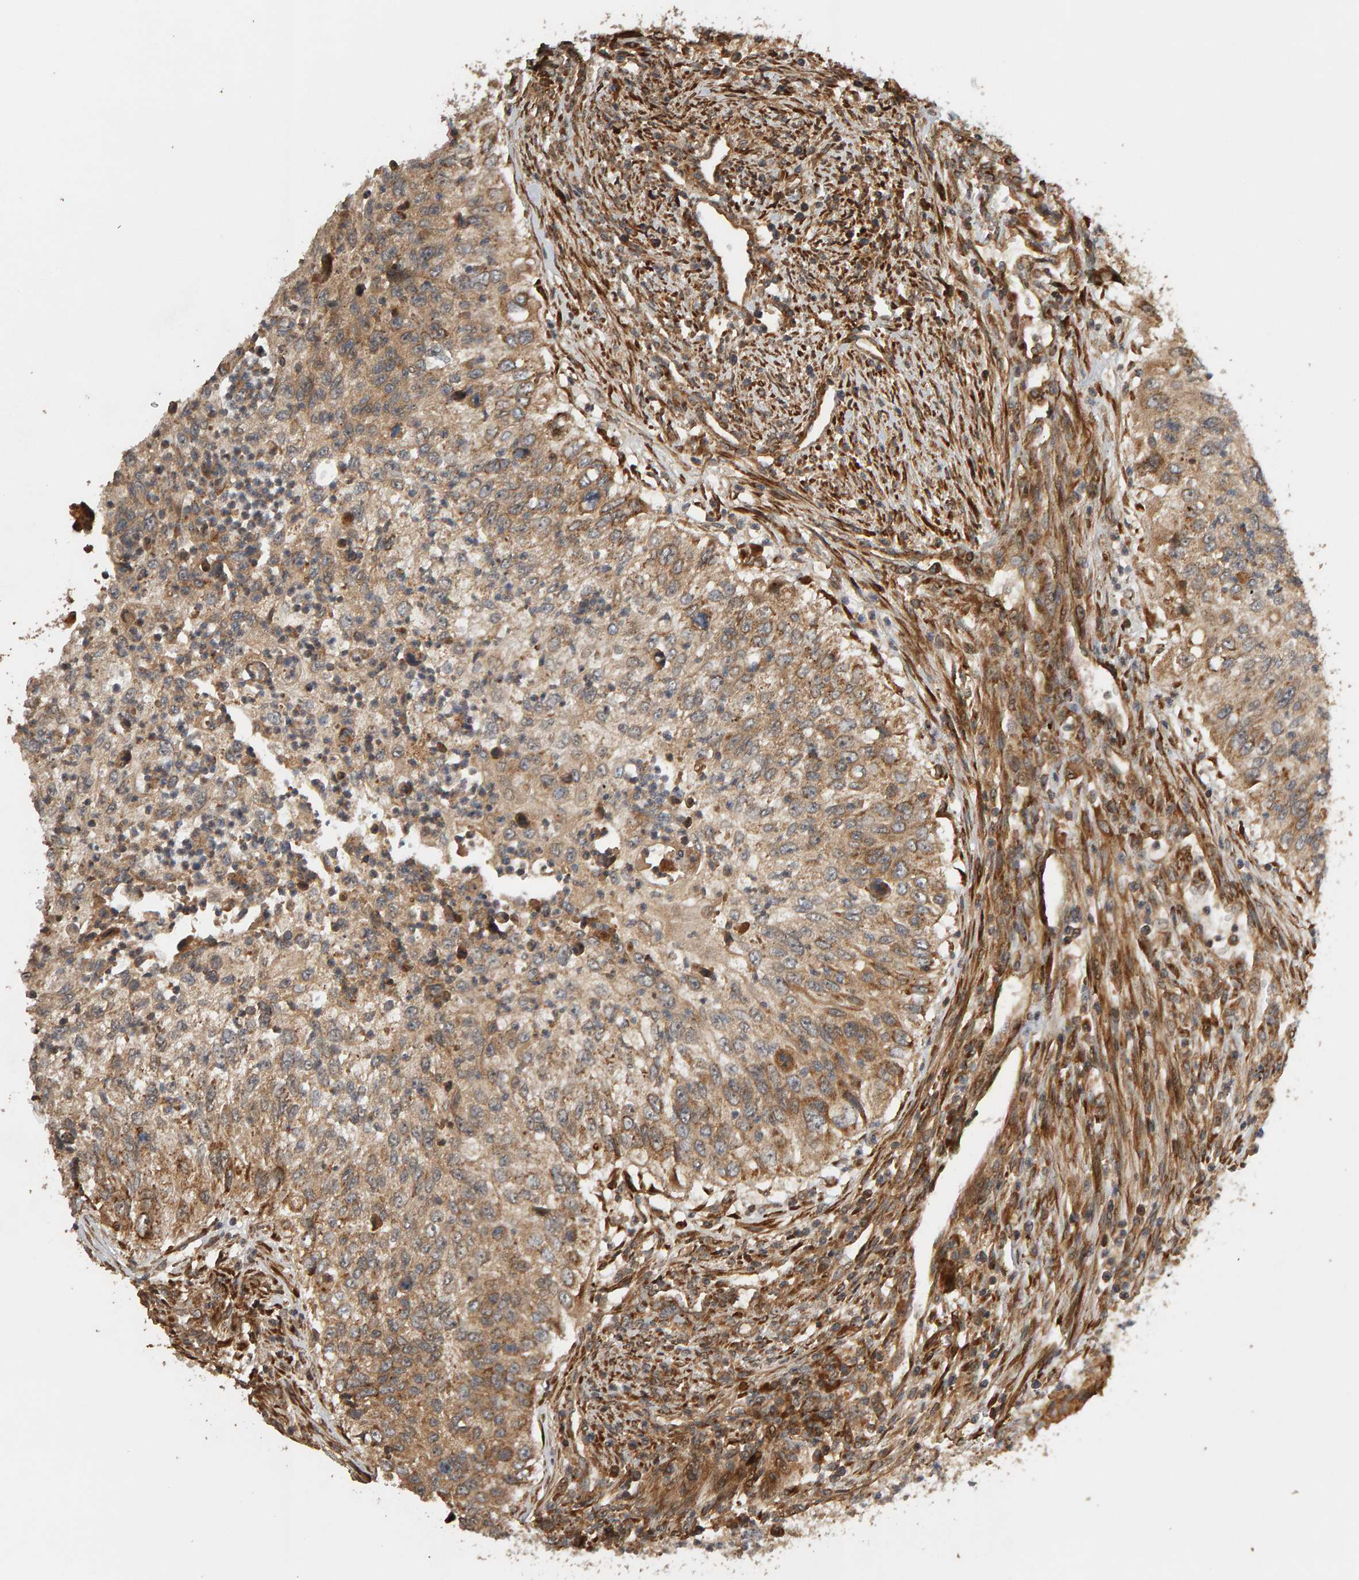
{"staining": {"intensity": "moderate", "quantity": ">75%", "location": "cytoplasmic/membranous"}, "tissue": "urothelial cancer", "cell_type": "Tumor cells", "image_type": "cancer", "snomed": [{"axis": "morphology", "description": "Urothelial carcinoma, High grade"}, {"axis": "topography", "description": "Urinary bladder"}], "caption": "Moderate cytoplasmic/membranous positivity for a protein is appreciated in about >75% of tumor cells of urothelial cancer using IHC.", "gene": "ZFAND1", "patient": {"sex": "female", "age": 60}}